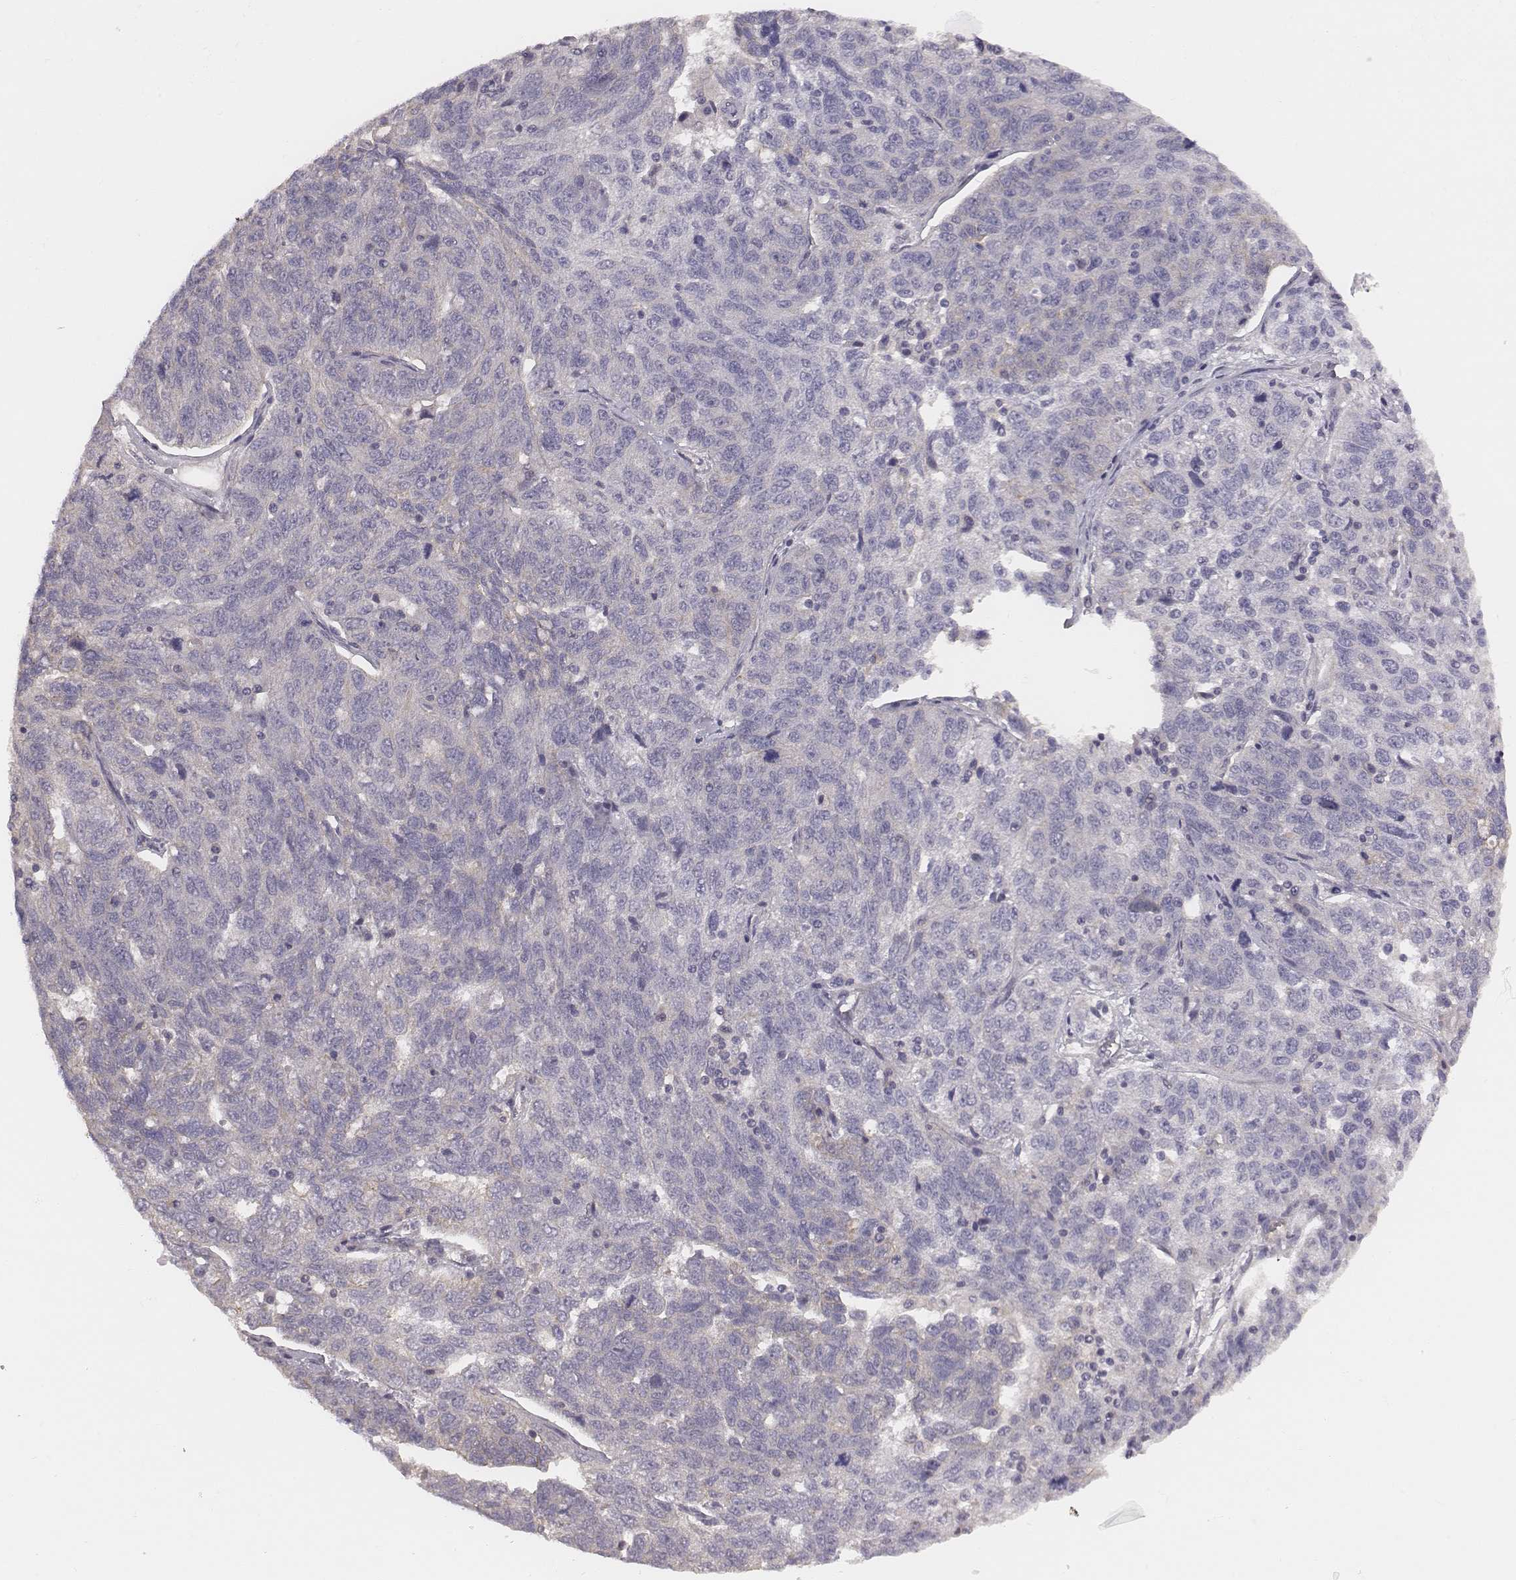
{"staining": {"intensity": "negative", "quantity": "none", "location": "none"}, "tissue": "ovarian cancer", "cell_type": "Tumor cells", "image_type": "cancer", "snomed": [{"axis": "morphology", "description": "Cystadenocarcinoma, serous, NOS"}, {"axis": "topography", "description": "Ovary"}], "caption": "Tumor cells show no significant expression in serous cystadenocarcinoma (ovarian). (DAB (3,3'-diaminobenzidine) immunohistochemistry with hematoxylin counter stain).", "gene": "SCARF1", "patient": {"sex": "female", "age": 71}}